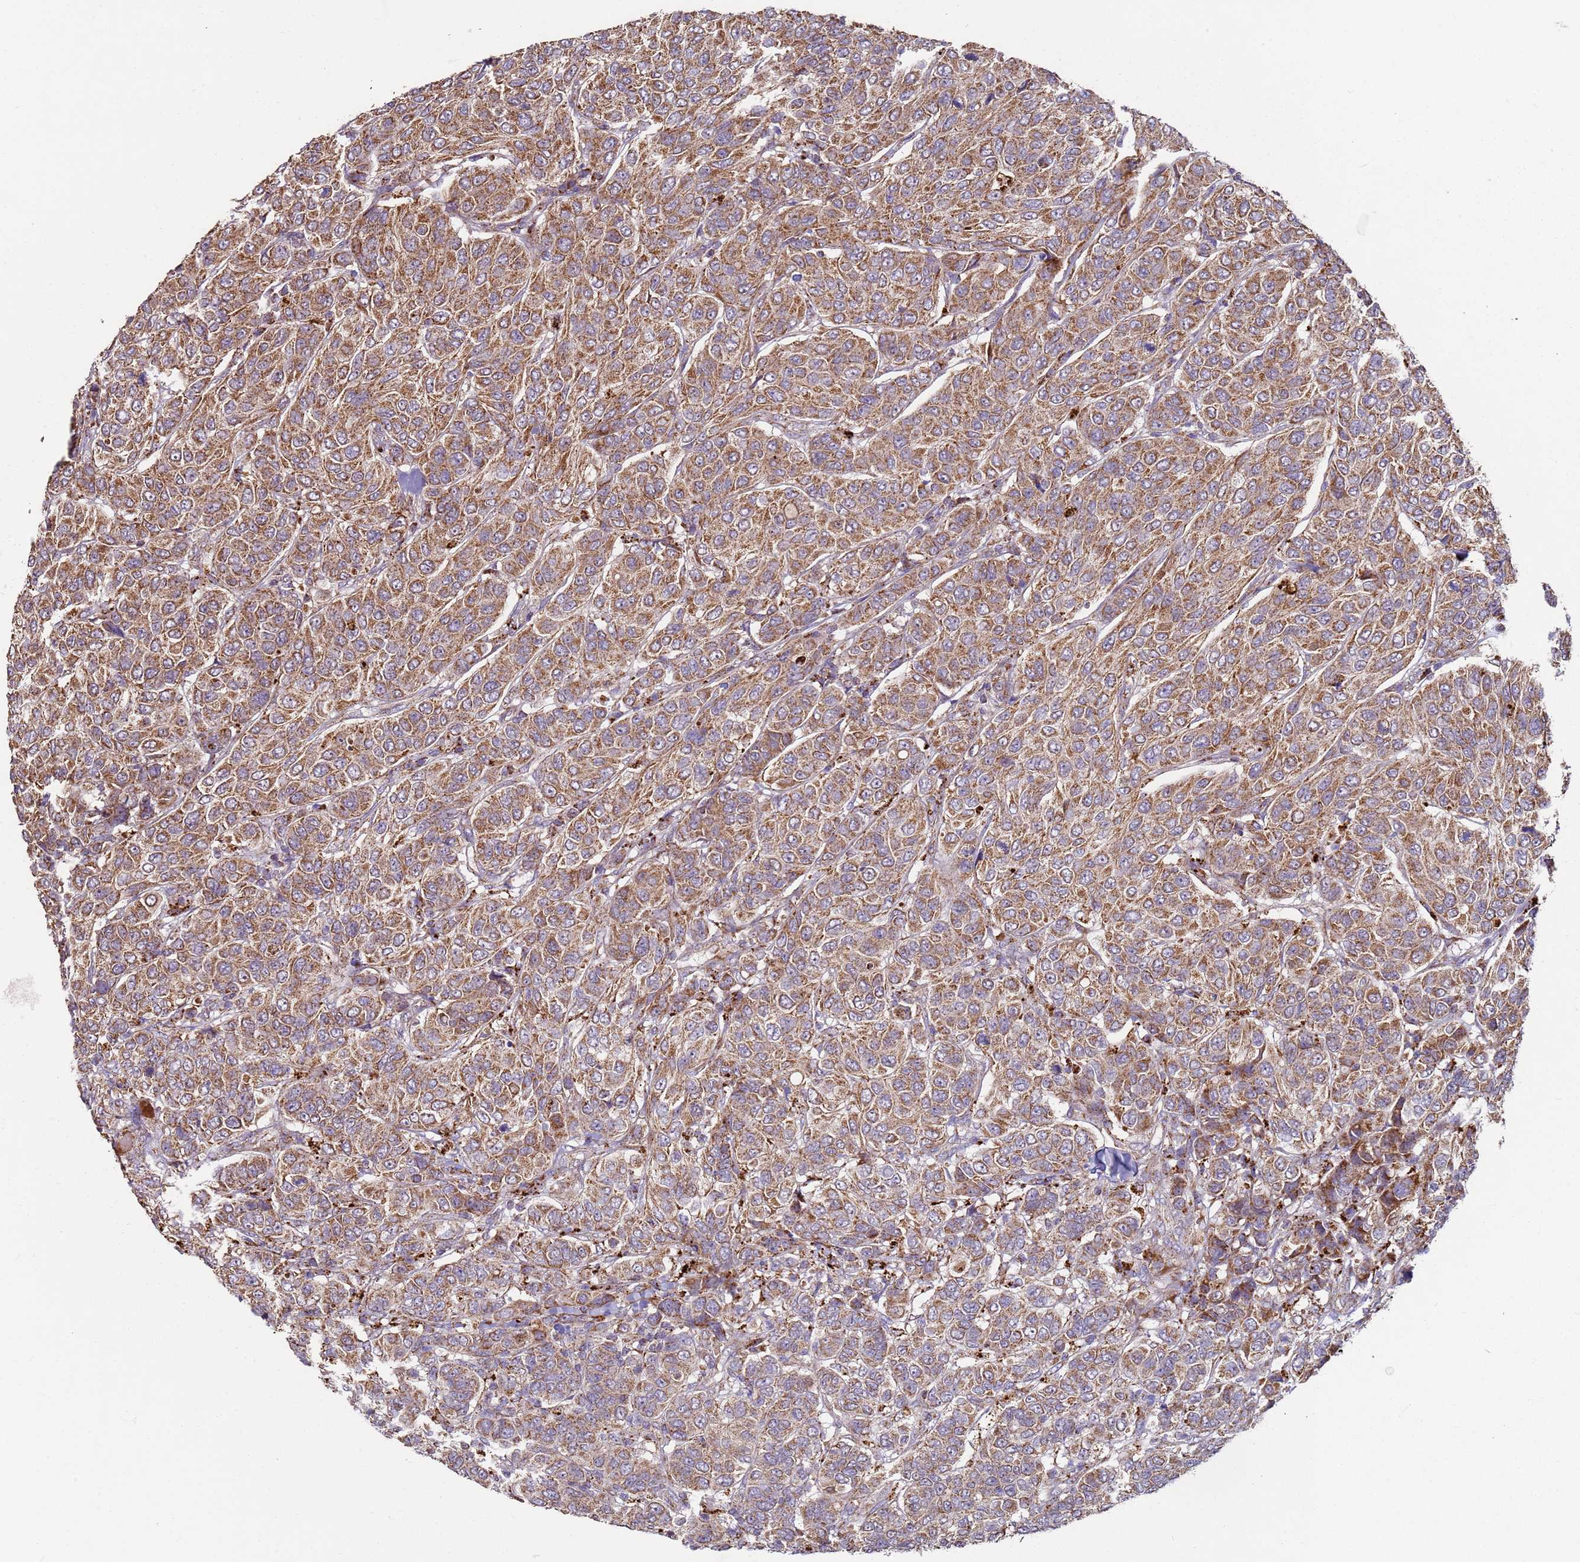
{"staining": {"intensity": "moderate", "quantity": ">75%", "location": "cytoplasmic/membranous"}, "tissue": "breast cancer", "cell_type": "Tumor cells", "image_type": "cancer", "snomed": [{"axis": "morphology", "description": "Duct carcinoma"}, {"axis": "topography", "description": "Breast"}], "caption": "Immunohistochemistry (IHC) (DAB (3,3'-diaminobenzidine)) staining of breast cancer shows moderate cytoplasmic/membranous protein staining in about >75% of tumor cells.", "gene": "FBXO33", "patient": {"sex": "female", "age": 55}}